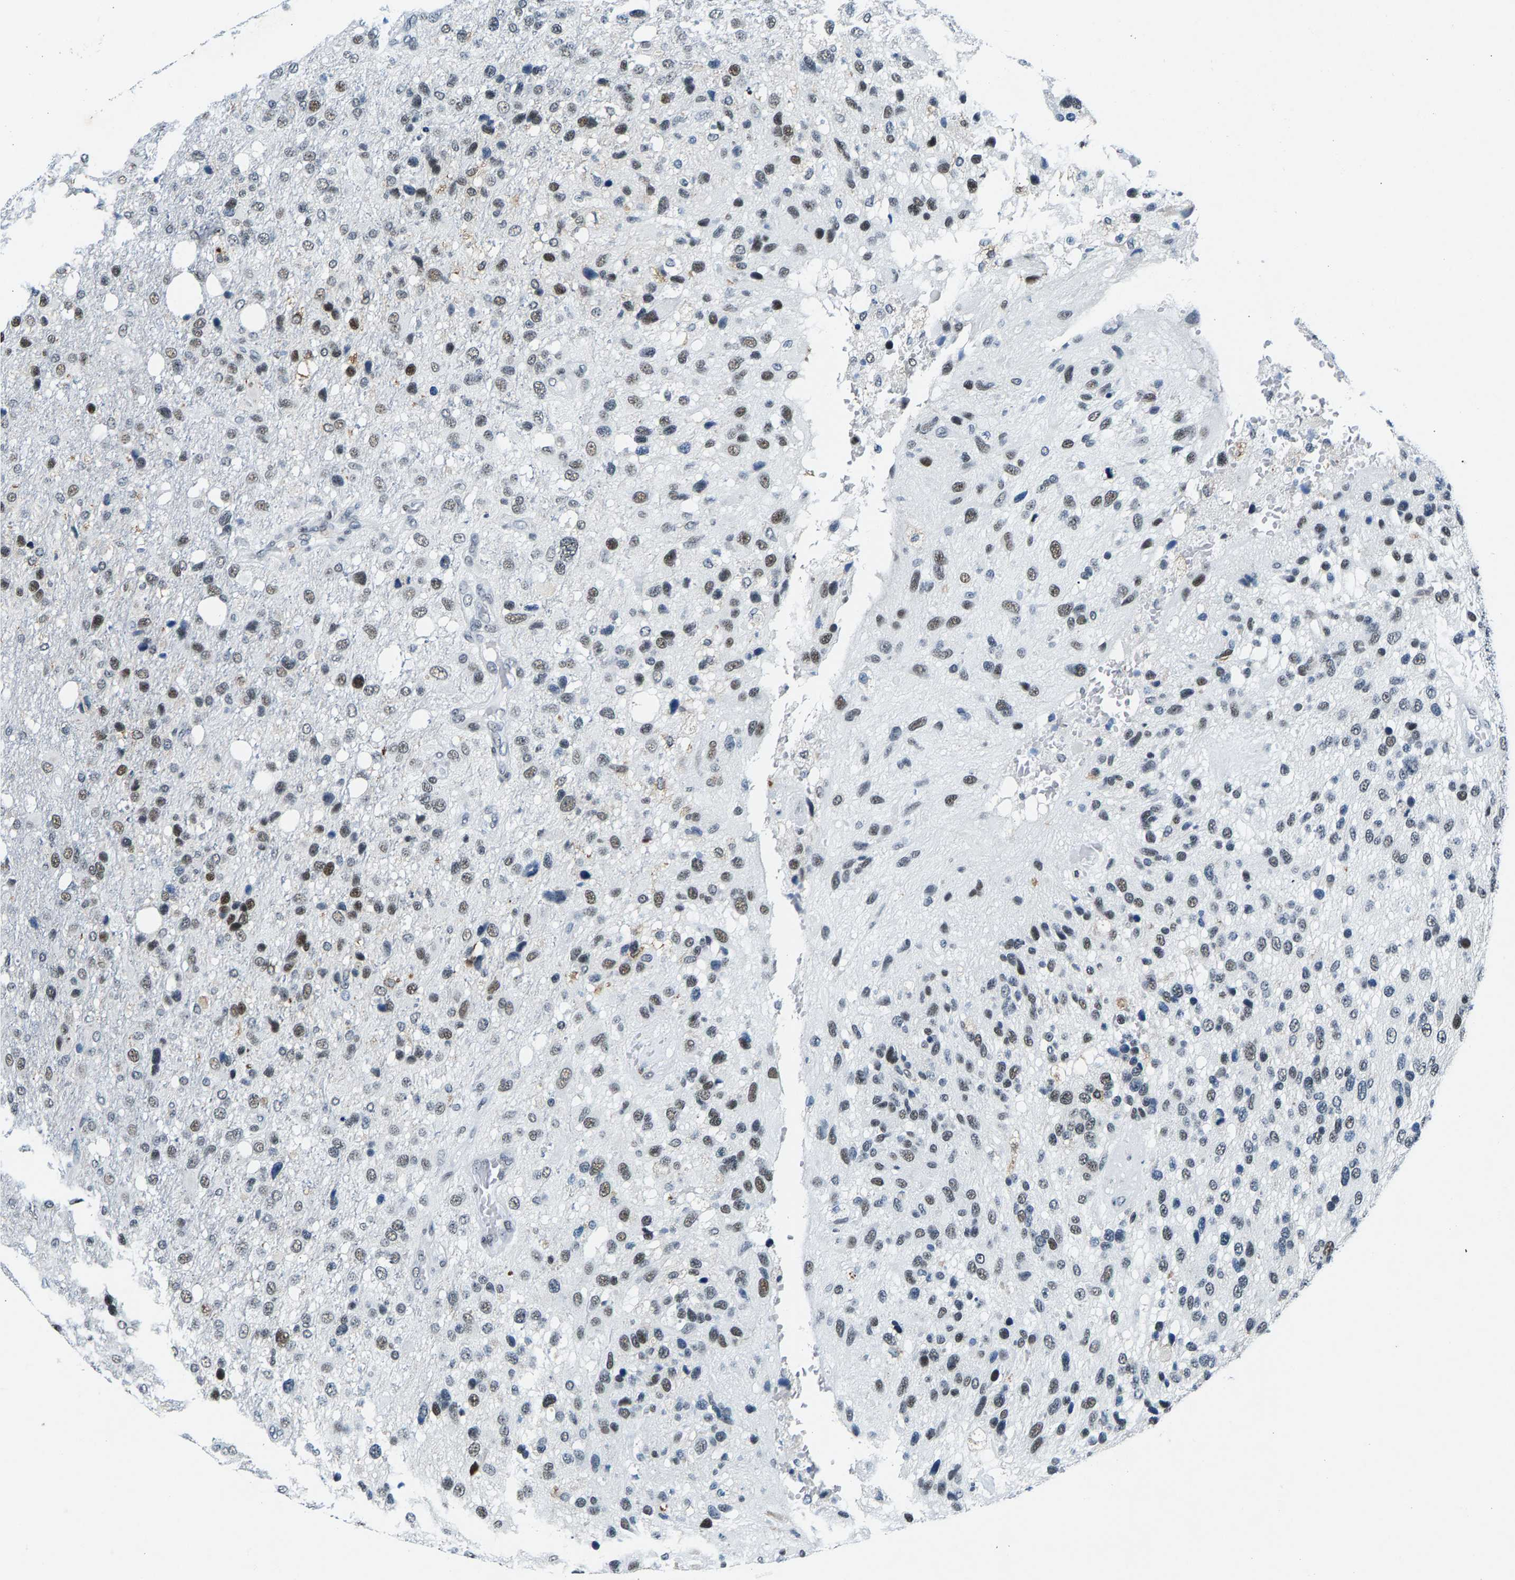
{"staining": {"intensity": "moderate", "quantity": "25%-75%", "location": "nuclear"}, "tissue": "glioma", "cell_type": "Tumor cells", "image_type": "cancer", "snomed": [{"axis": "morphology", "description": "Glioma, malignant, High grade"}, {"axis": "topography", "description": "Brain"}], "caption": "Tumor cells demonstrate medium levels of moderate nuclear expression in approximately 25%-75% of cells in malignant high-grade glioma.", "gene": "ATF2", "patient": {"sex": "female", "age": 58}}